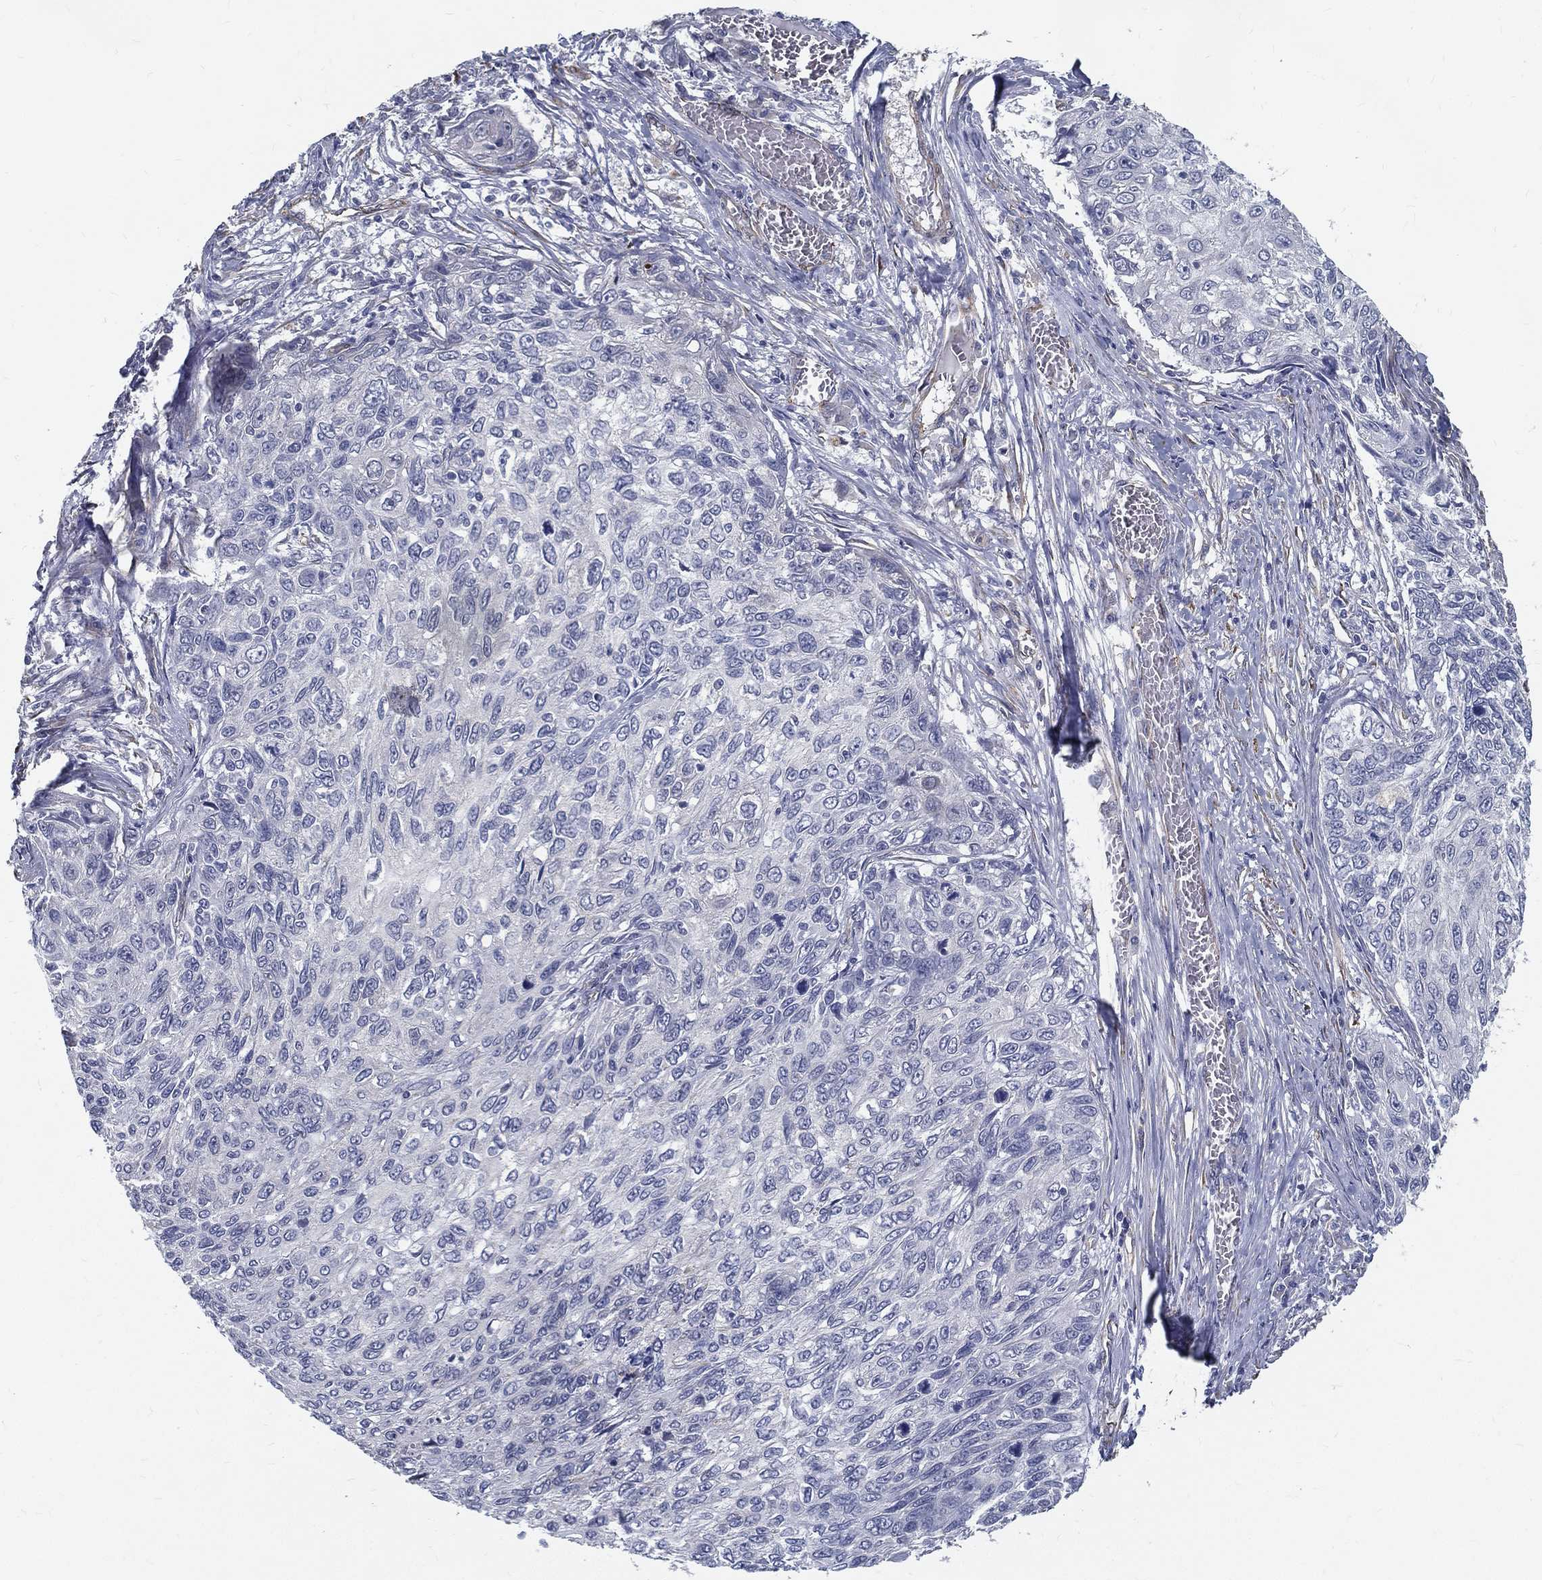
{"staining": {"intensity": "negative", "quantity": "none", "location": "none"}, "tissue": "skin cancer", "cell_type": "Tumor cells", "image_type": "cancer", "snomed": [{"axis": "morphology", "description": "Squamous cell carcinoma, NOS"}, {"axis": "topography", "description": "Skin"}], "caption": "Tumor cells are negative for protein expression in human skin cancer.", "gene": "LRRC56", "patient": {"sex": "male", "age": 92}}